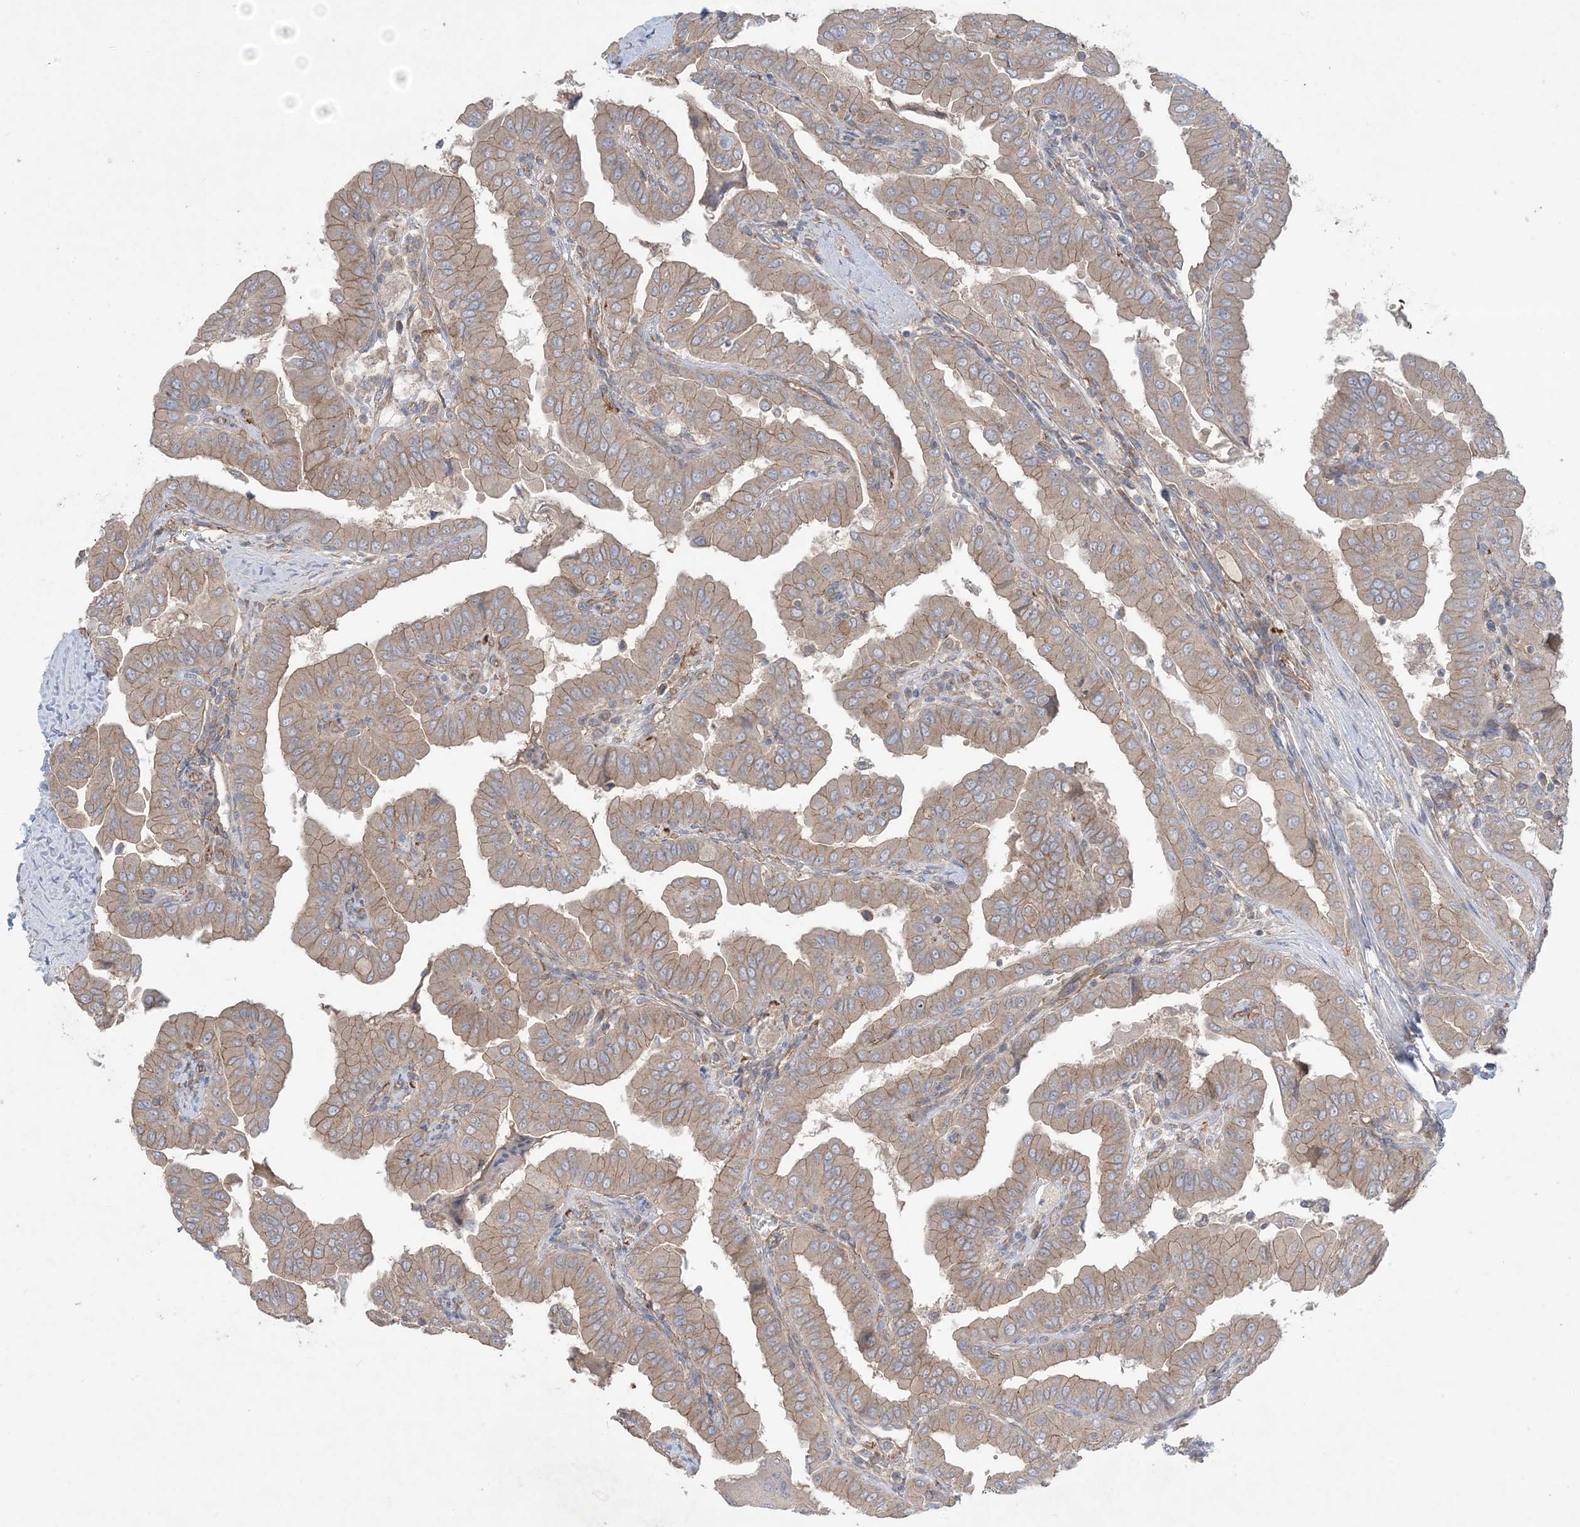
{"staining": {"intensity": "weak", "quantity": ">75%", "location": "cytoplasmic/membranous"}, "tissue": "thyroid cancer", "cell_type": "Tumor cells", "image_type": "cancer", "snomed": [{"axis": "morphology", "description": "Papillary adenocarcinoma, NOS"}, {"axis": "topography", "description": "Thyroid gland"}], "caption": "Immunohistochemical staining of thyroid cancer (papillary adenocarcinoma) demonstrates low levels of weak cytoplasmic/membranous positivity in approximately >75% of tumor cells.", "gene": "CCNY", "patient": {"sex": "male", "age": 33}}